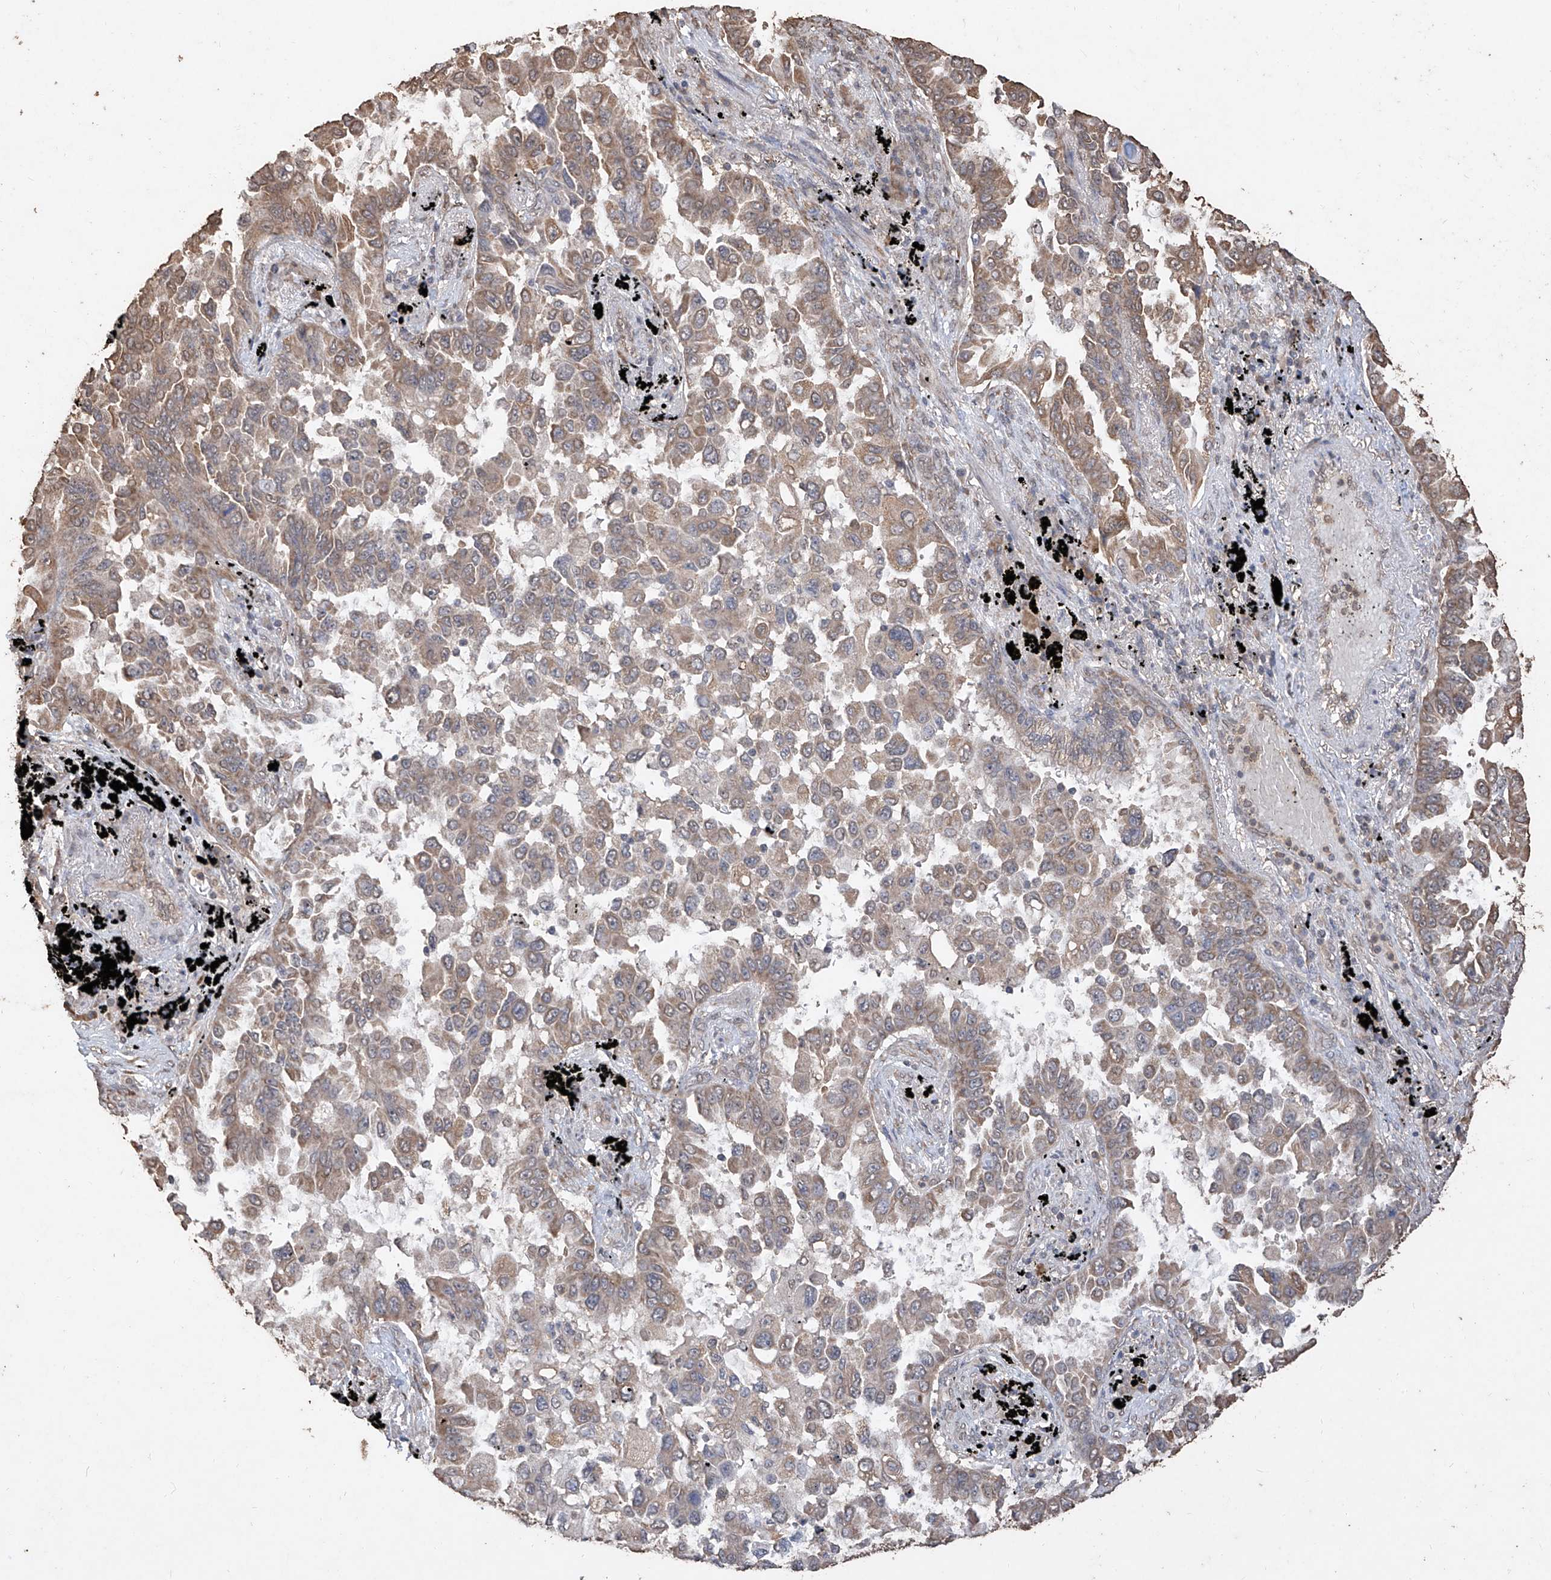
{"staining": {"intensity": "weak", "quantity": ">75%", "location": "cytoplasmic/membranous"}, "tissue": "lung cancer", "cell_type": "Tumor cells", "image_type": "cancer", "snomed": [{"axis": "morphology", "description": "Adenocarcinoma, NOS"}, {"axis": "topography", "description": "Lung"}], "caption": "Immunohistochemistry (IHC) histopathology image of lung cancer stained for a protein (brown), which displays low levels of weak cytoplasmic/membranous expression in approximately >75% of tumor cells.", "gene": "ELOVL1", "patient": {"sex": "female", "age": 67}}